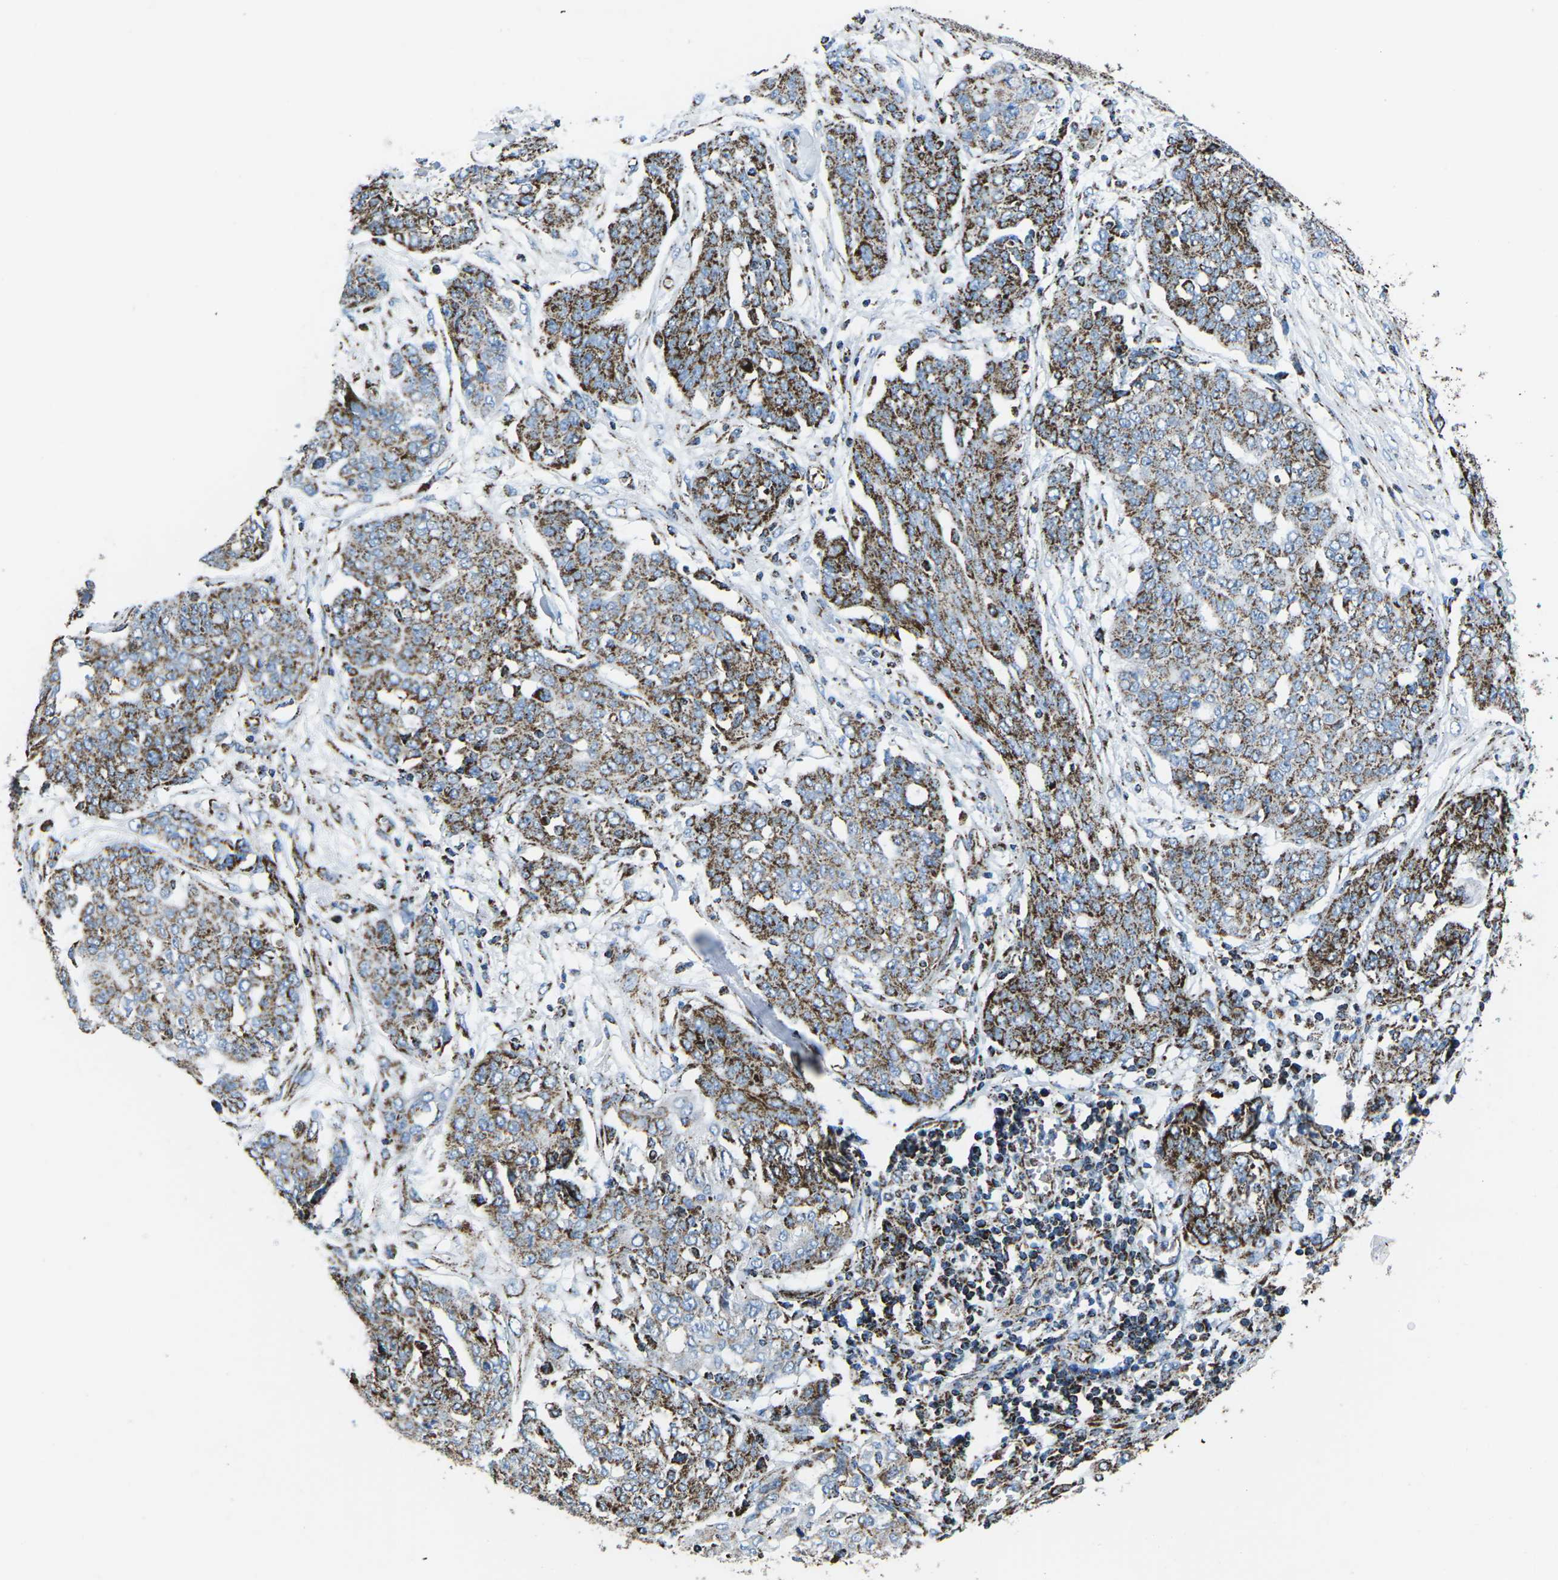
{"staining": {"intensity": "strong", "quantity": "25%-75%", "location": "cytoplasmic/membranous"}, "tissue": "ovarian cancer", "cell_type": "Tumor cells", "image_type": "cancer", "snomed": [{"axis": "morphology", "description": "Cystadenocarcinoma, serous, NOS"}, {"axis": "topography", "description": "Soft tissue"}, {"axis": "topography", "description": "Ovary"}], "caption": "The micrograph exhibits staining of ovarian cancer (serous cystadenocarcinoma), revealing strong cytoplasmic/membranous protein positivity (brown color) within tumor cells. The staining was performed using DAB (3,3'-diaminobenzidine), with brown indicating positive protein expression. Nuclei are stained blue with hematoxylin.", "gene": "MT-CO2", "patient": {"sex": "female", "age": 57}}